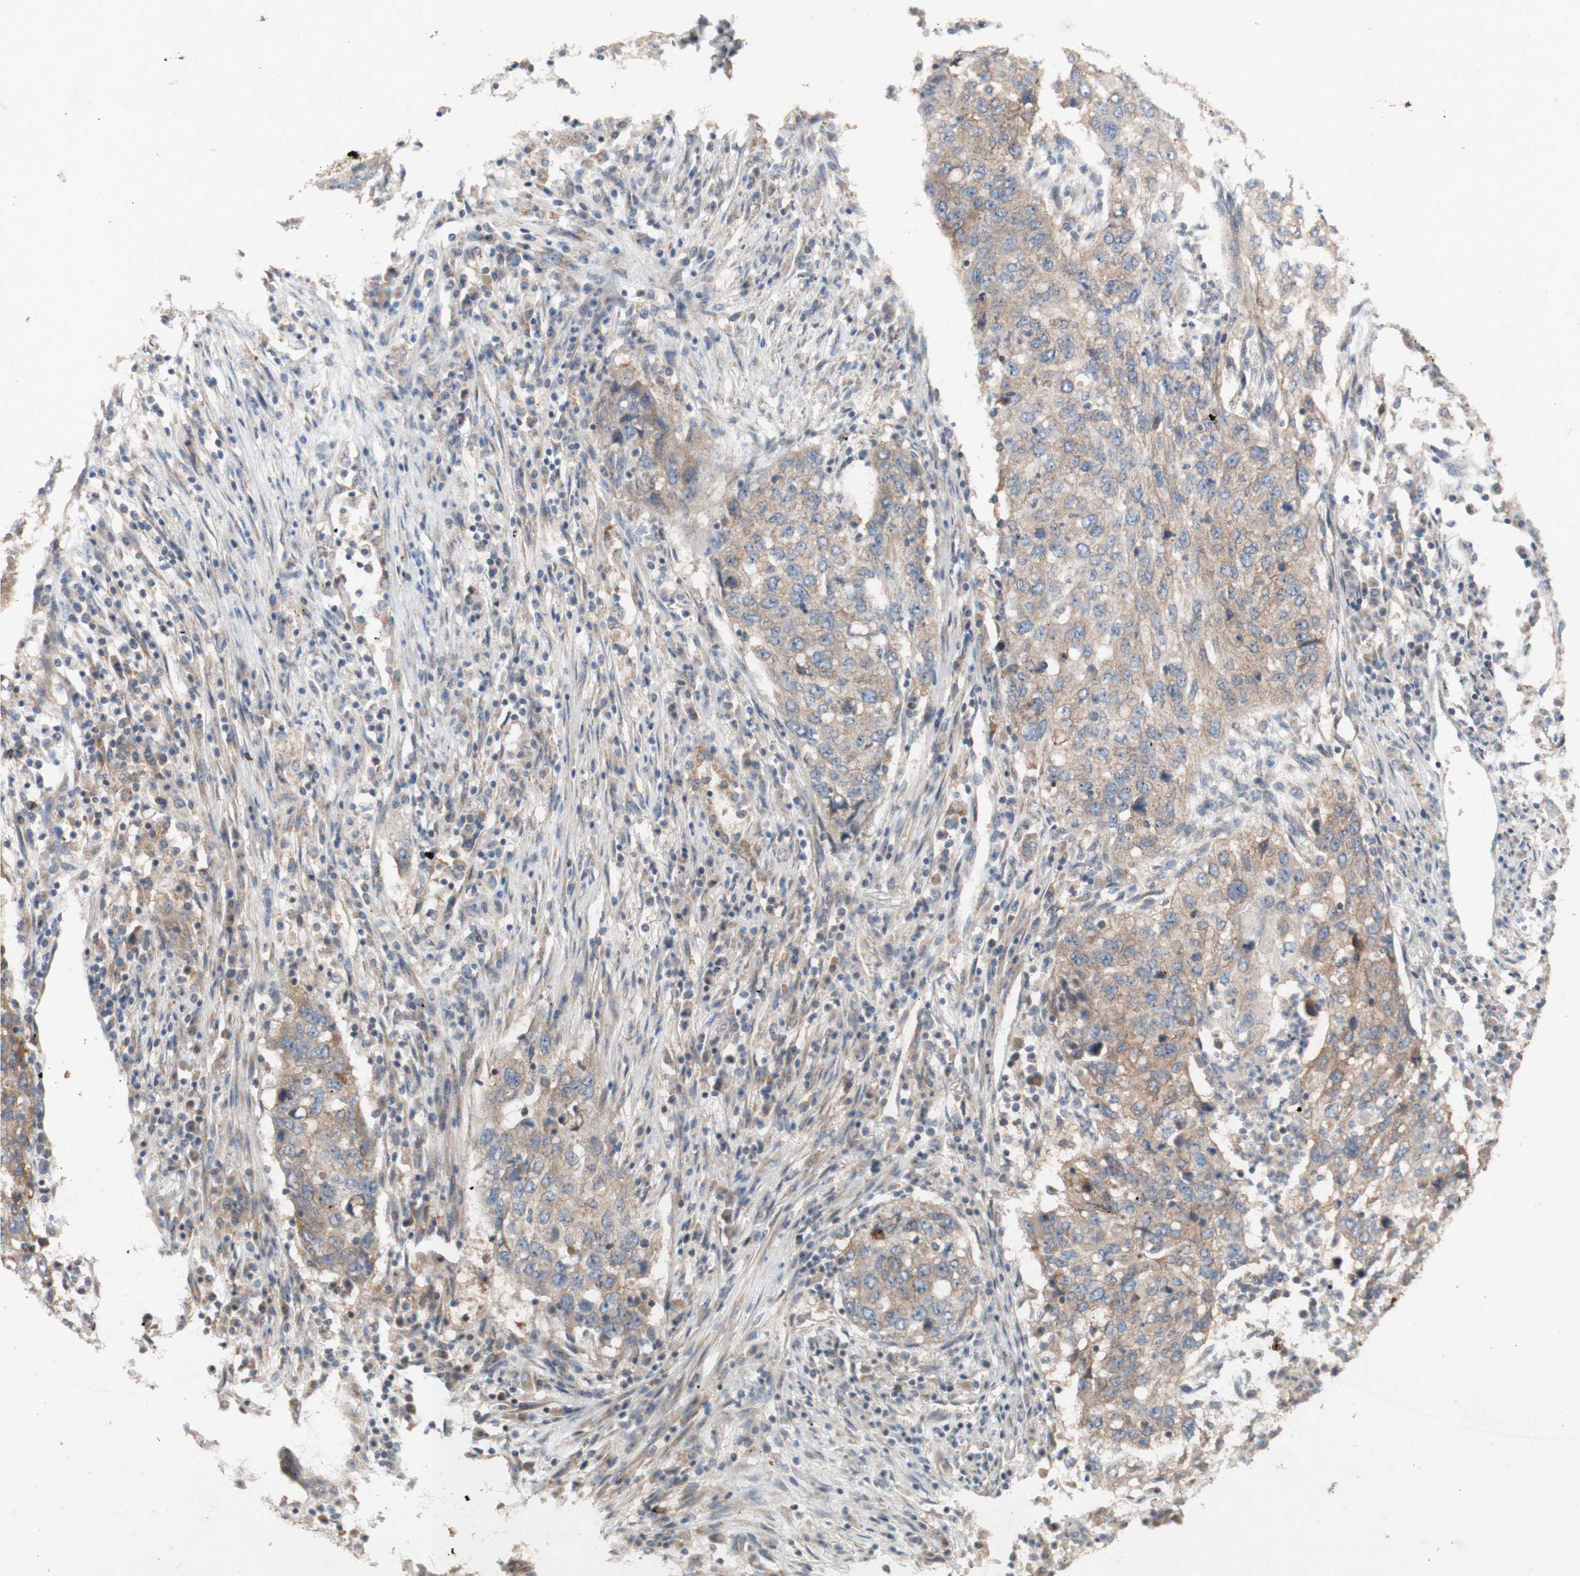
{"staining": {"intensity": "weak", "quantity": ">75%", "location": "cytoplasmic/membranous"}, "tissue": "lung cancer", "cell_type": "Tumor cells", "image_type": "cancer", "snomed": [{"axis": "morphology", "description": "Squamous cell carcinoma, NOS"}, {"axis": "topography", "description": "Lung"}], "caption": "A brown stain shows weak cytoplasmic/membranous staining of a protein in lung squamous cell carcinoma tumor cells.", "gene": "TST", "patient": {"sex": "female", "age": 63}}